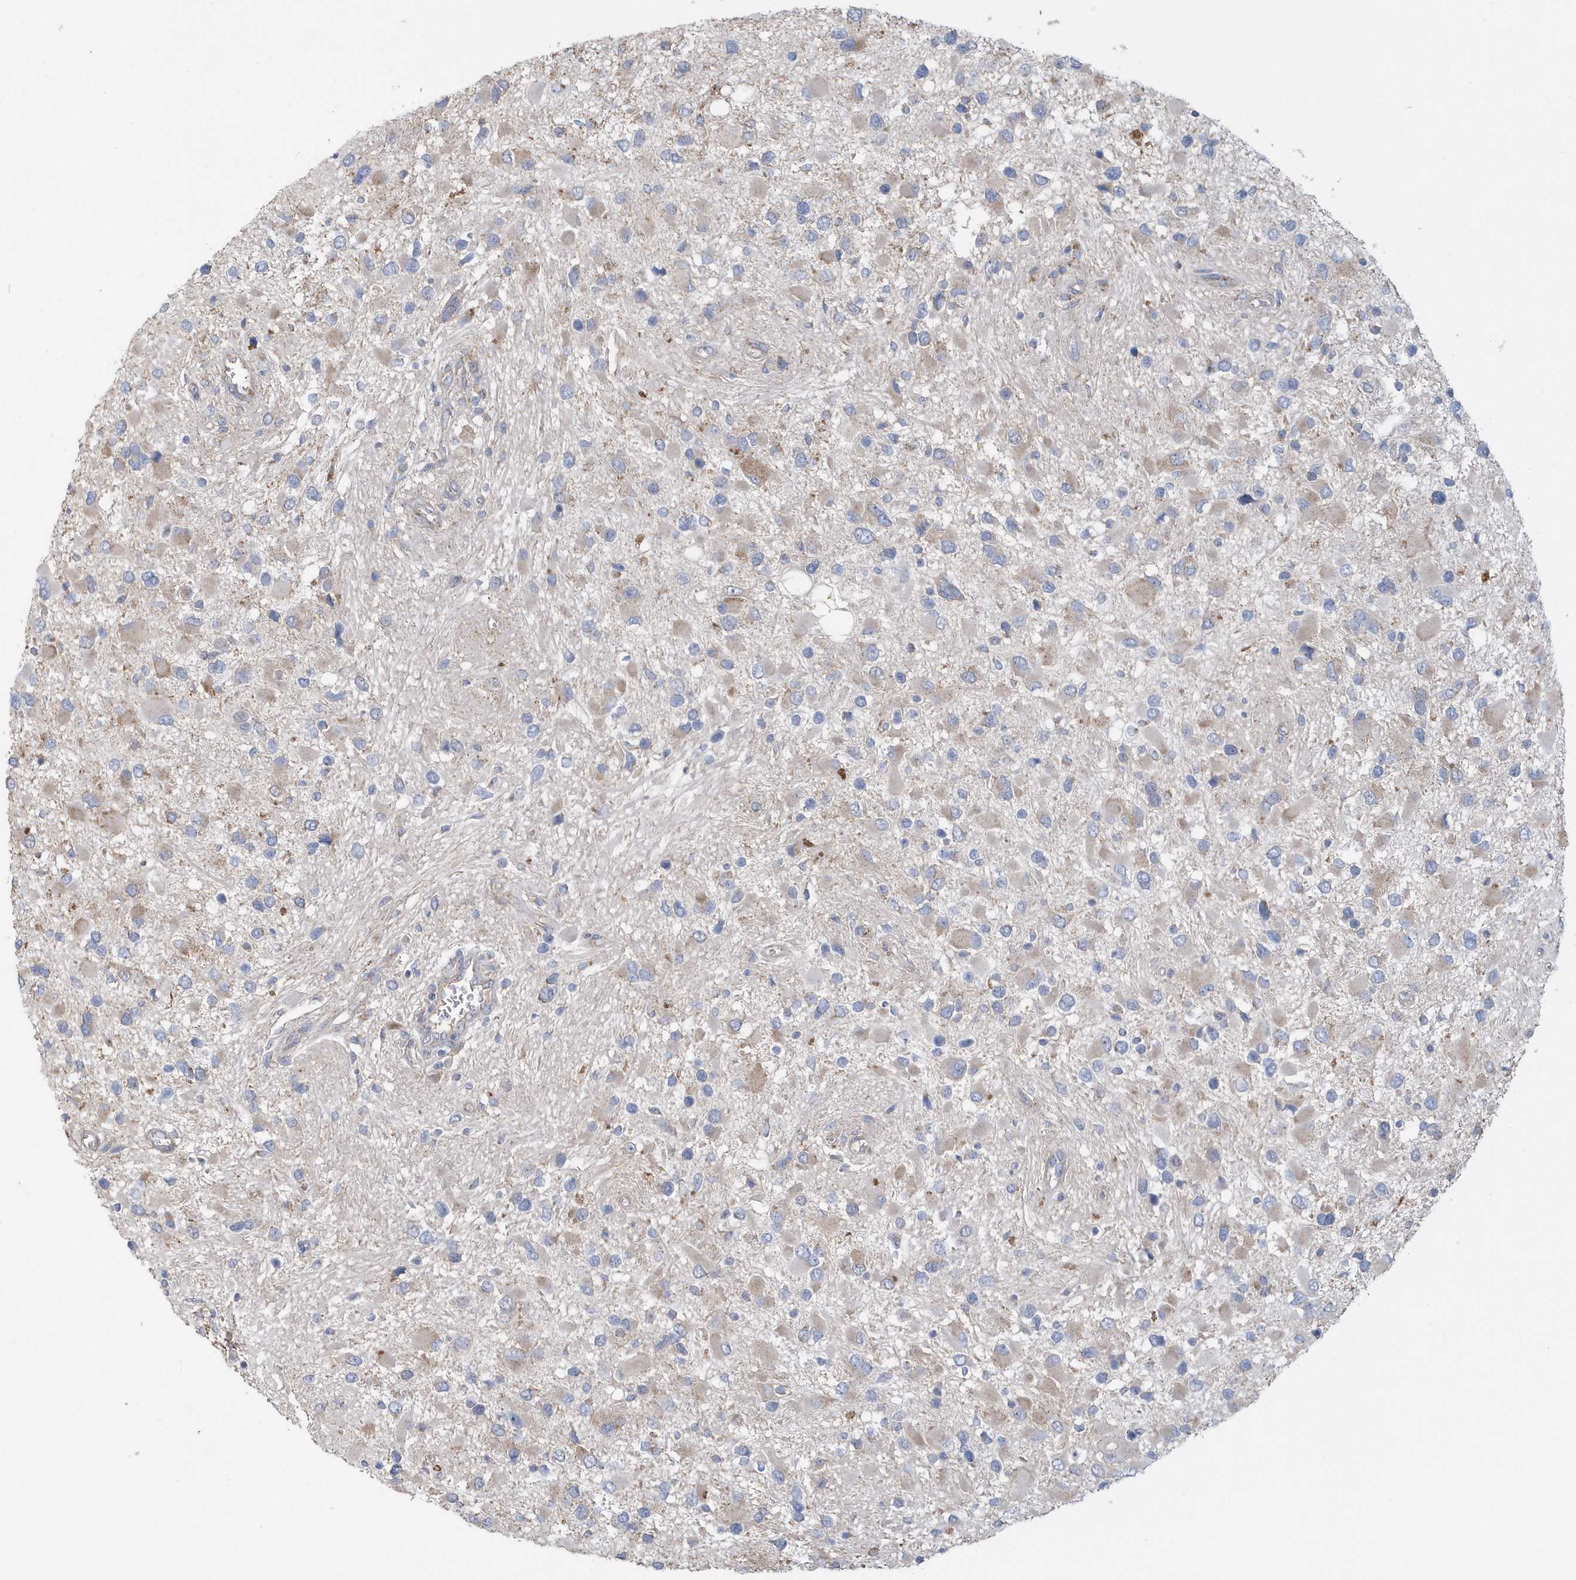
{"staining": {"intensity": "weak", "quantity": "<25%", "location": "cytoplasmic/membranous"}, "tissue": "glioma", "cell_type": "Tumor cells", "image_type": "cancer", "snomed": [{"axis": "morphology", "description": "Glioma, malignant, High grade"}, {"axis": "topography", "description": "Brain"}], "caption": "IHC photomicrograph of glioma stained for a protein (brown), which demonstrates no positivity in tumor cells. (Brightfield microscopy of DAB immunohistochemistry at high magnification).", "gene": "SPATA18", "patient": {"sex": "male", "age": 53}}